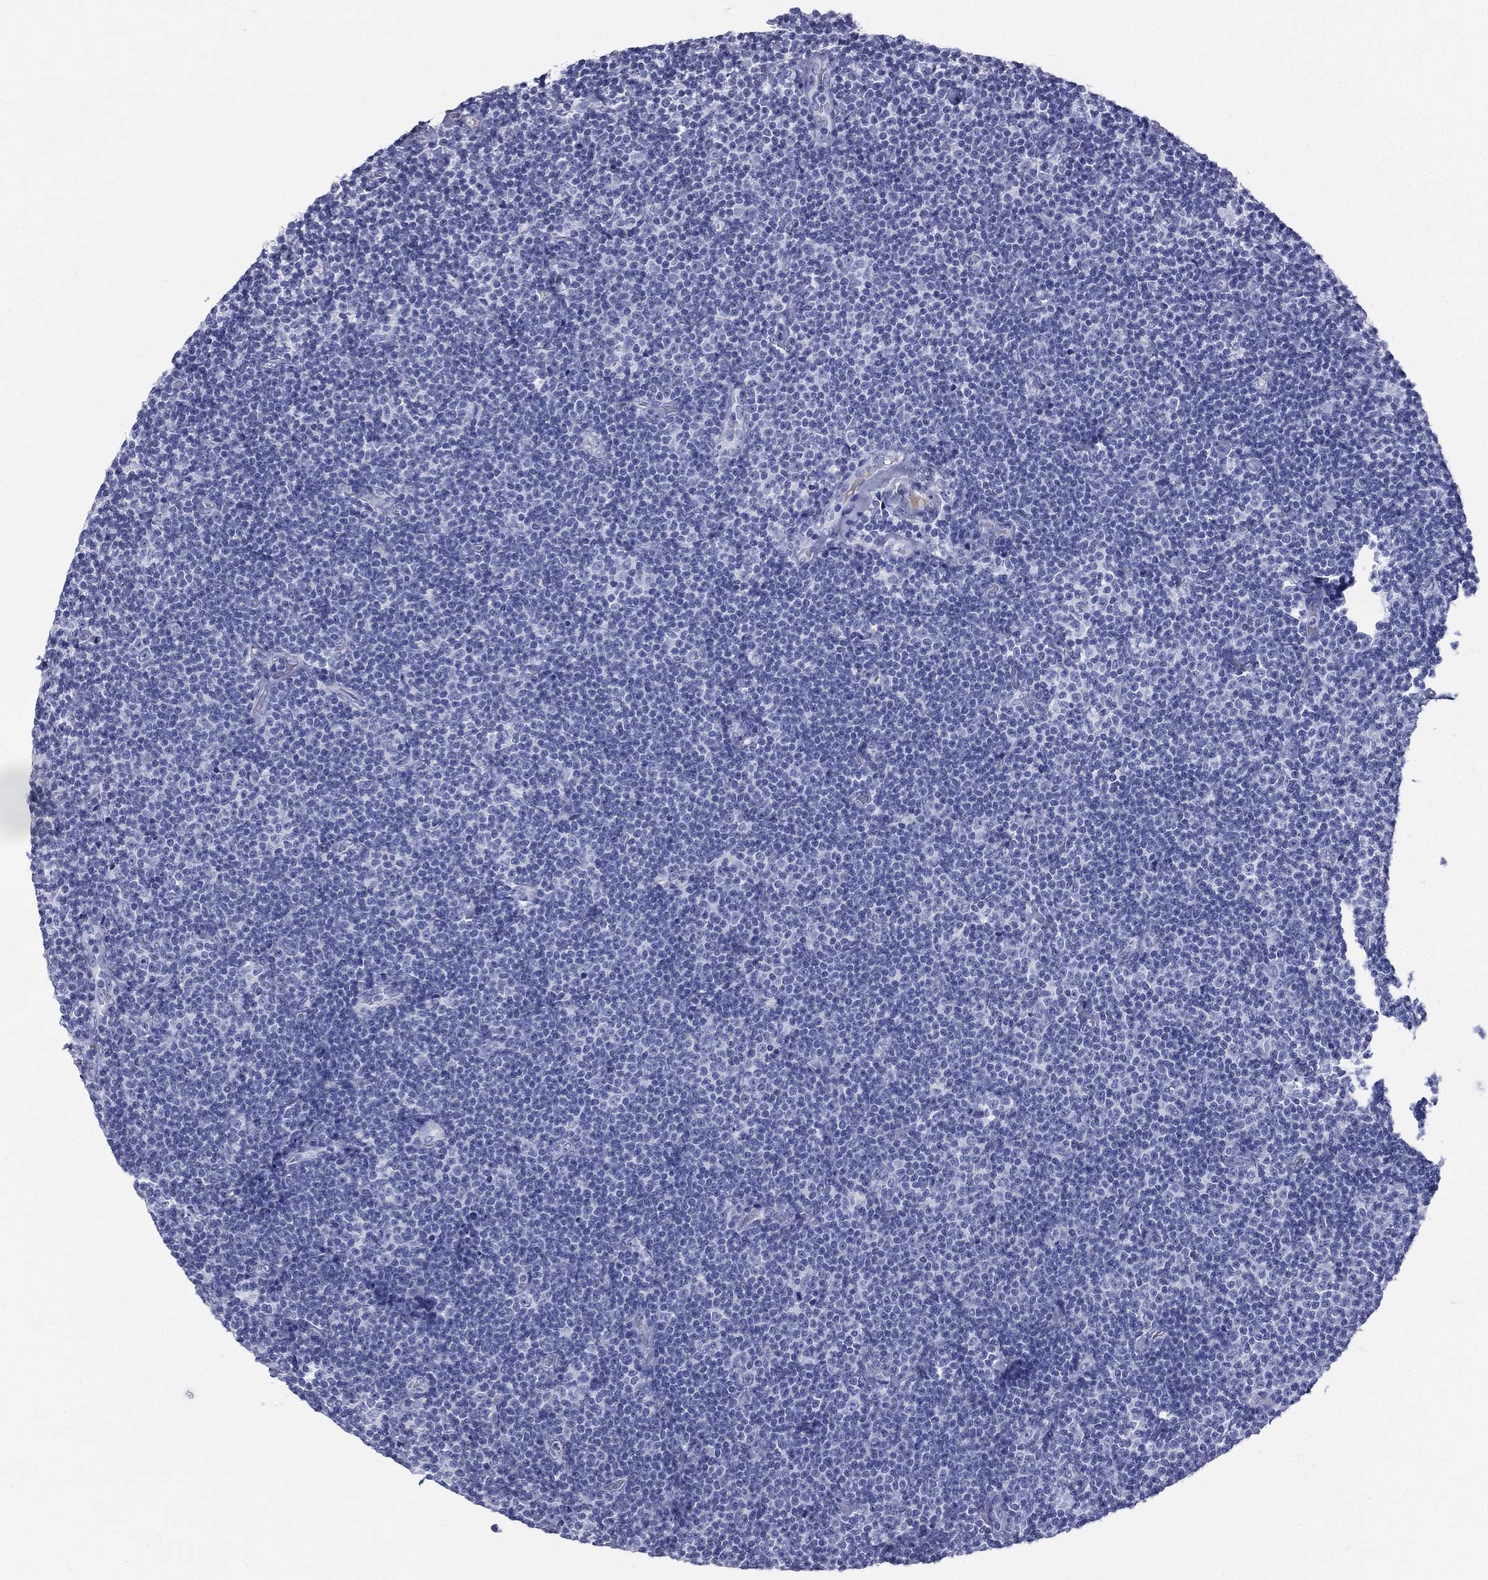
{"staining": {"intensity": "negative", "quantity": "none", "location": "none"}, "tissue": "lymphoma", "cell_type": "Tumor cells", "image_type": "cancer", "snomed": [{"axis": "morphology", "description": "Malignant lymphoma, non-Hodgkin's type, Low grade"}, {"axis": "topography", "description": "Lymph node"}], "caption": "This photomicrograph is of malignant lymphoma, non-Hodgkin's type (low-grade) stained with IHC to label a protein in brown with the nuclei are counter-stained blue. There is no expression in tumor cells.", "gene": "HP", "patient": {"sex": "male", "age": 81}}